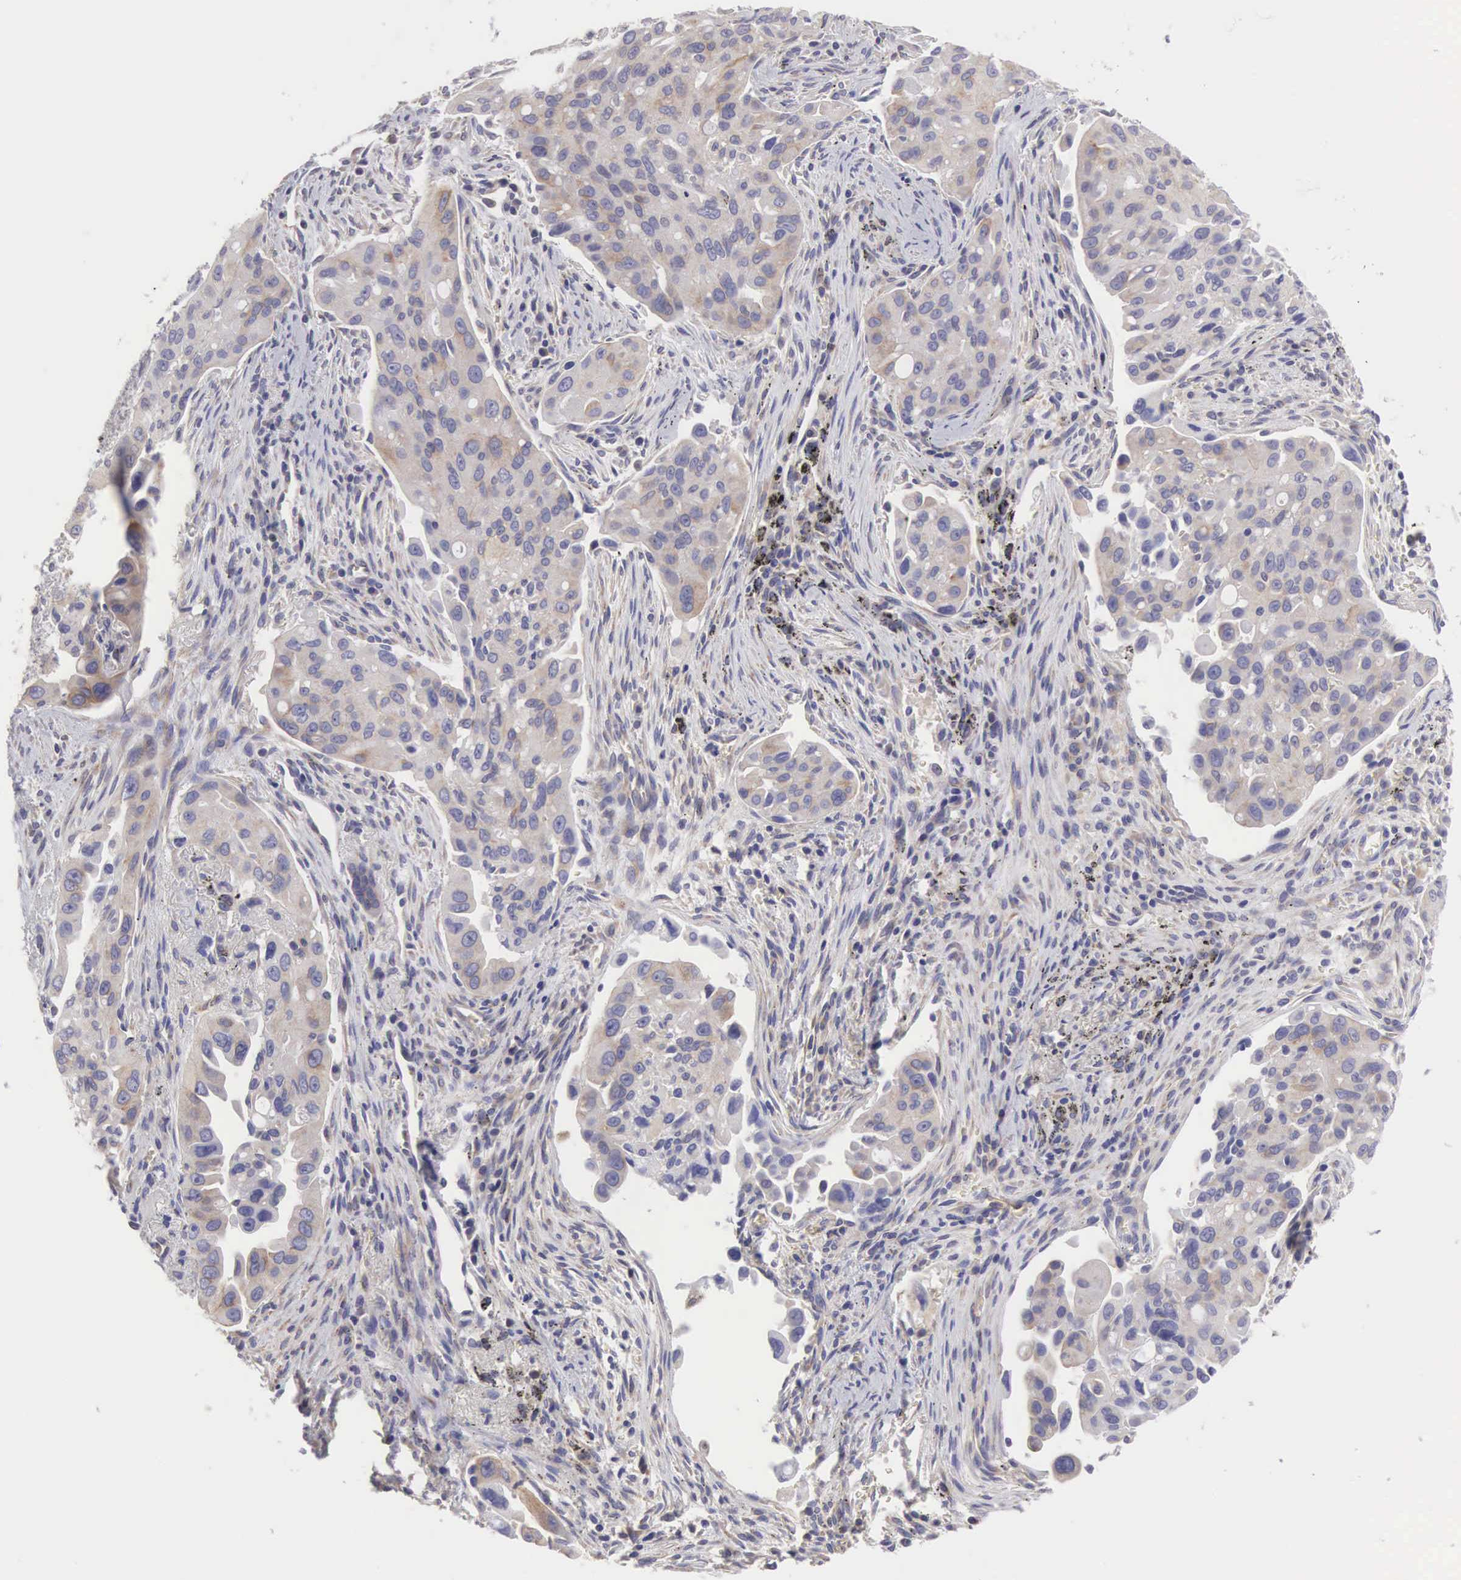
{"staining": {"intensity": "weak", "quantity": "<25%", "location": "cytoplasmic/membranous"}, "tissue": "lung cancer", "cell_type": "Tumor cells", "image_type": "cancer", "snomed": [{"axis": "morphology", "description": "Adenocarcinoma, NOS"}, {"axis": "topography", "description": "Lung"}], "caption": "Protein analysis of adenocarcinoma (lung) shows no significant expression in tumor cells.", "gene": "SLITRK4", "patient": {"sex": "male", "age": 68}}